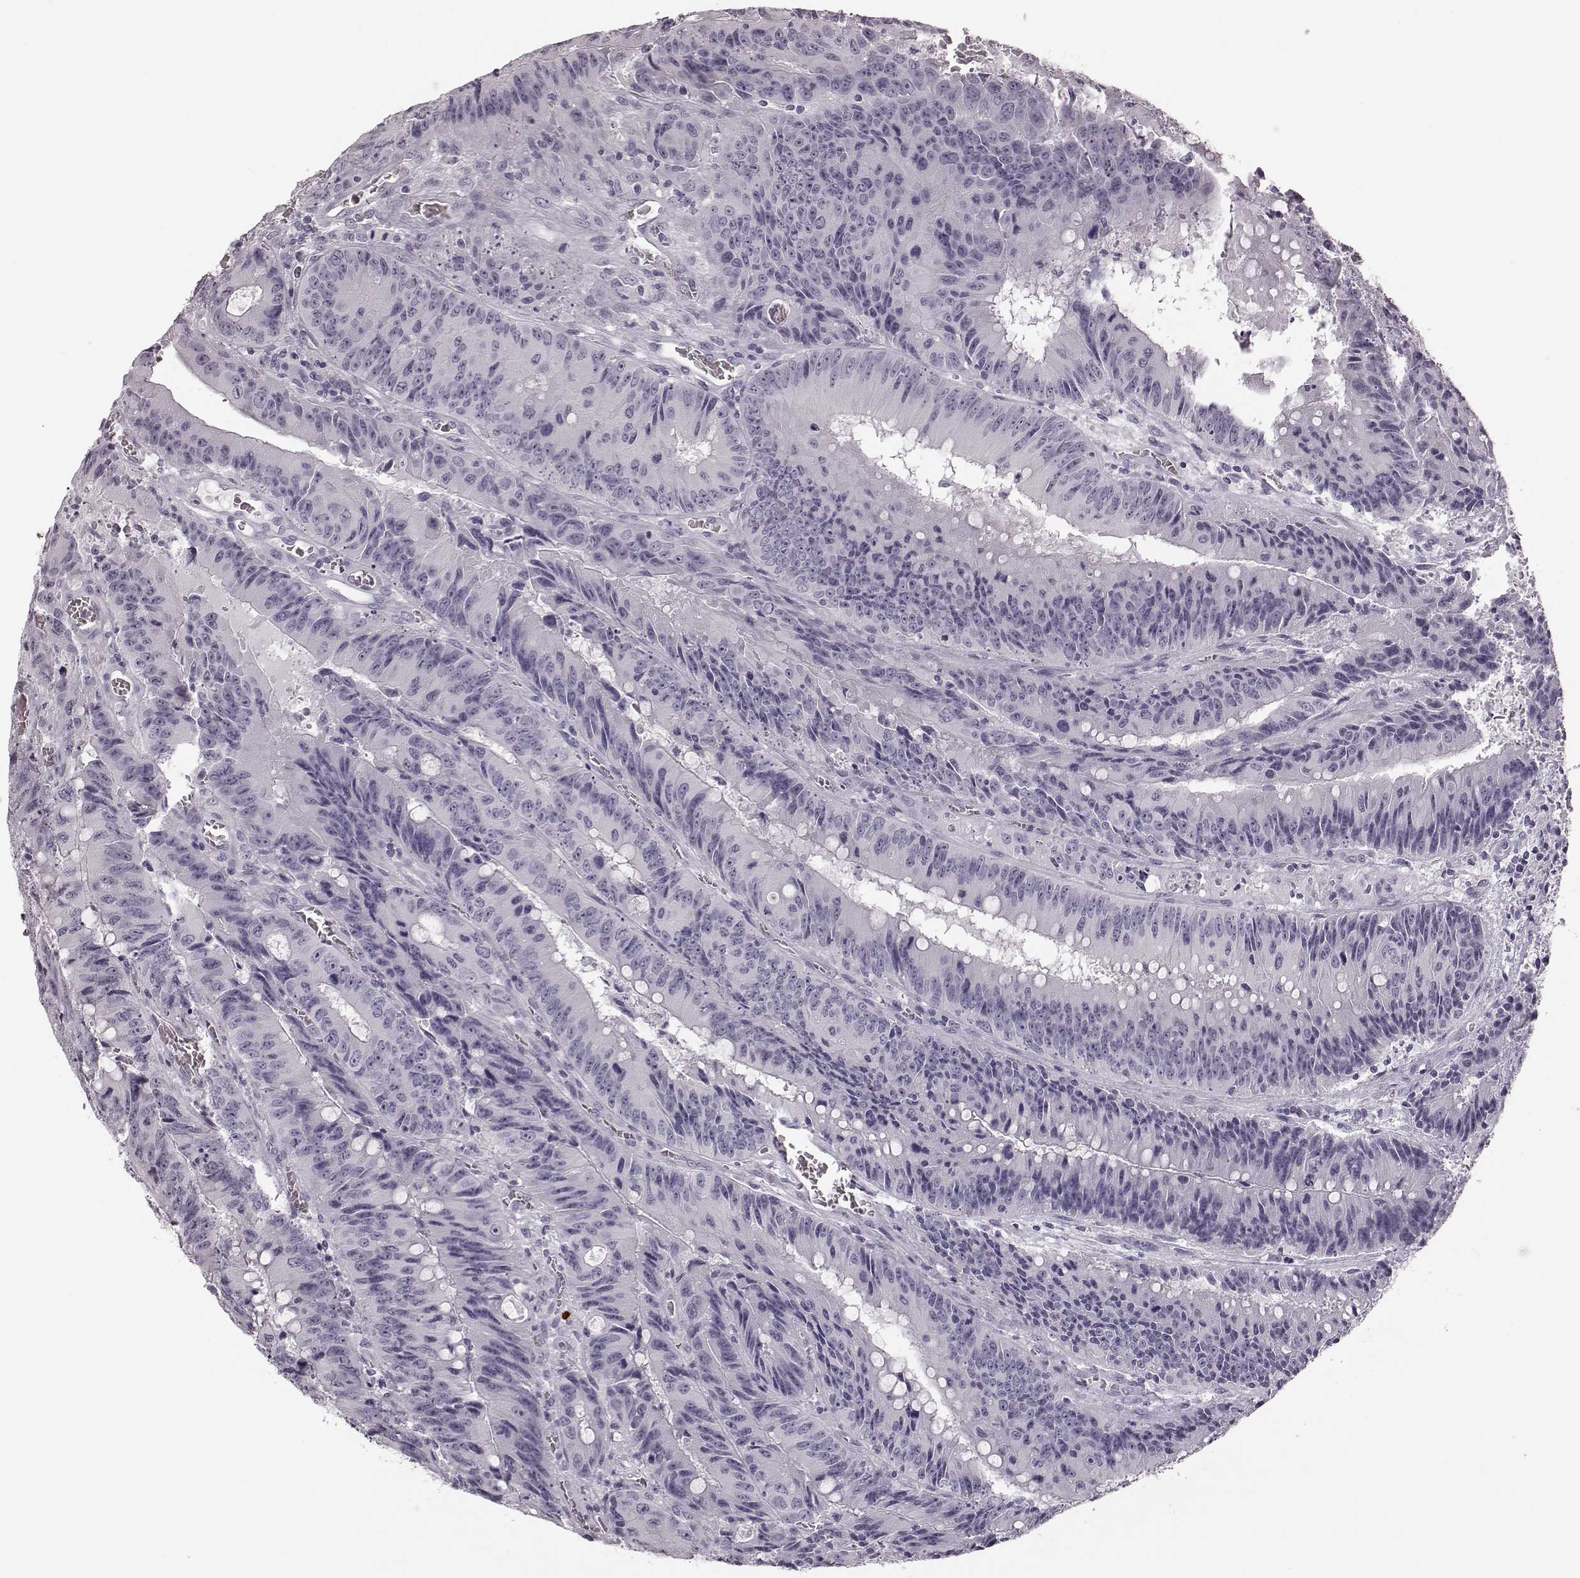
{"staining": {"intensity": "negative", "quantity": "none", "location": "none"}, "tissue": "colorectal cancer", "cell_type": "Tumor cells", "image_type": "cancer", "snomed": [{"axis": "morphology", "description": "Adenocarcinoma, NOS"}, {"axis": "topography", "description": "Rectum"}], "caption": "This is an immunohistochemistry micrograph of colorectal cancer (adenocarcinoma). There is no expression in tumor cells.", "gene": "ZNF433", "patient": {"sex": "female", "age": 72}}